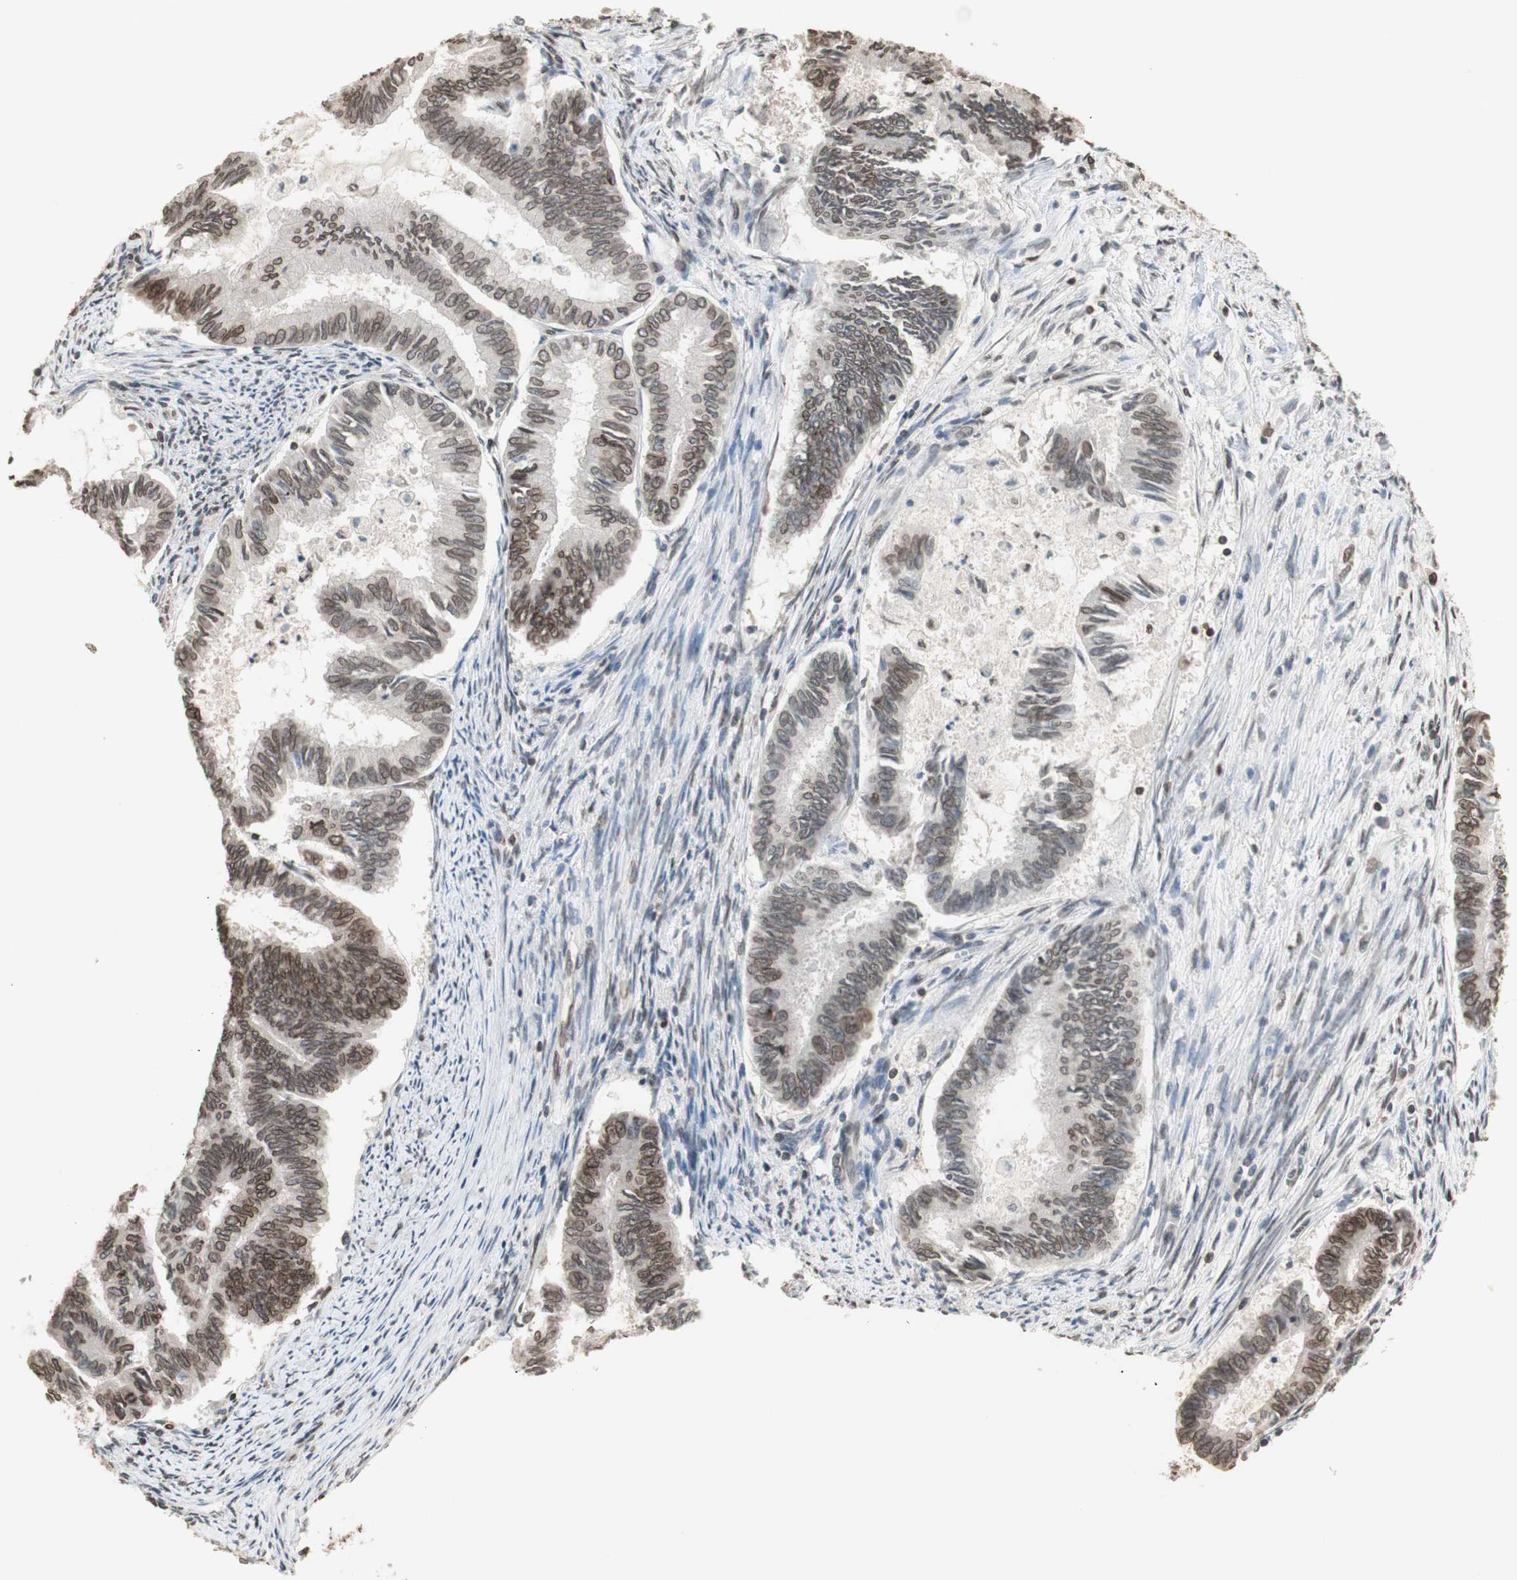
{"staining": {"intensity": "moderate", "quantity": "25%-75%", "location": "cytoplasmic/membranous,nuclear"}, "tissue": "endometrial cancer", "cell_type": "Tumor cells", "image_type": "cancer", "snomed": [{"axis": "morphology", "description": "Adenocarcinoma, NOS"}, {"axis": "topography", "description": "Endometrium"}], "caption": "Tumor cells exhibit moderate cytoplasmic/membranous and nuclear positivity in approximately 25%-75% of cells in endometrial adenocarcinoma.", "gene": "TMPO", "patient": {"sex": "female", "age": 86}}